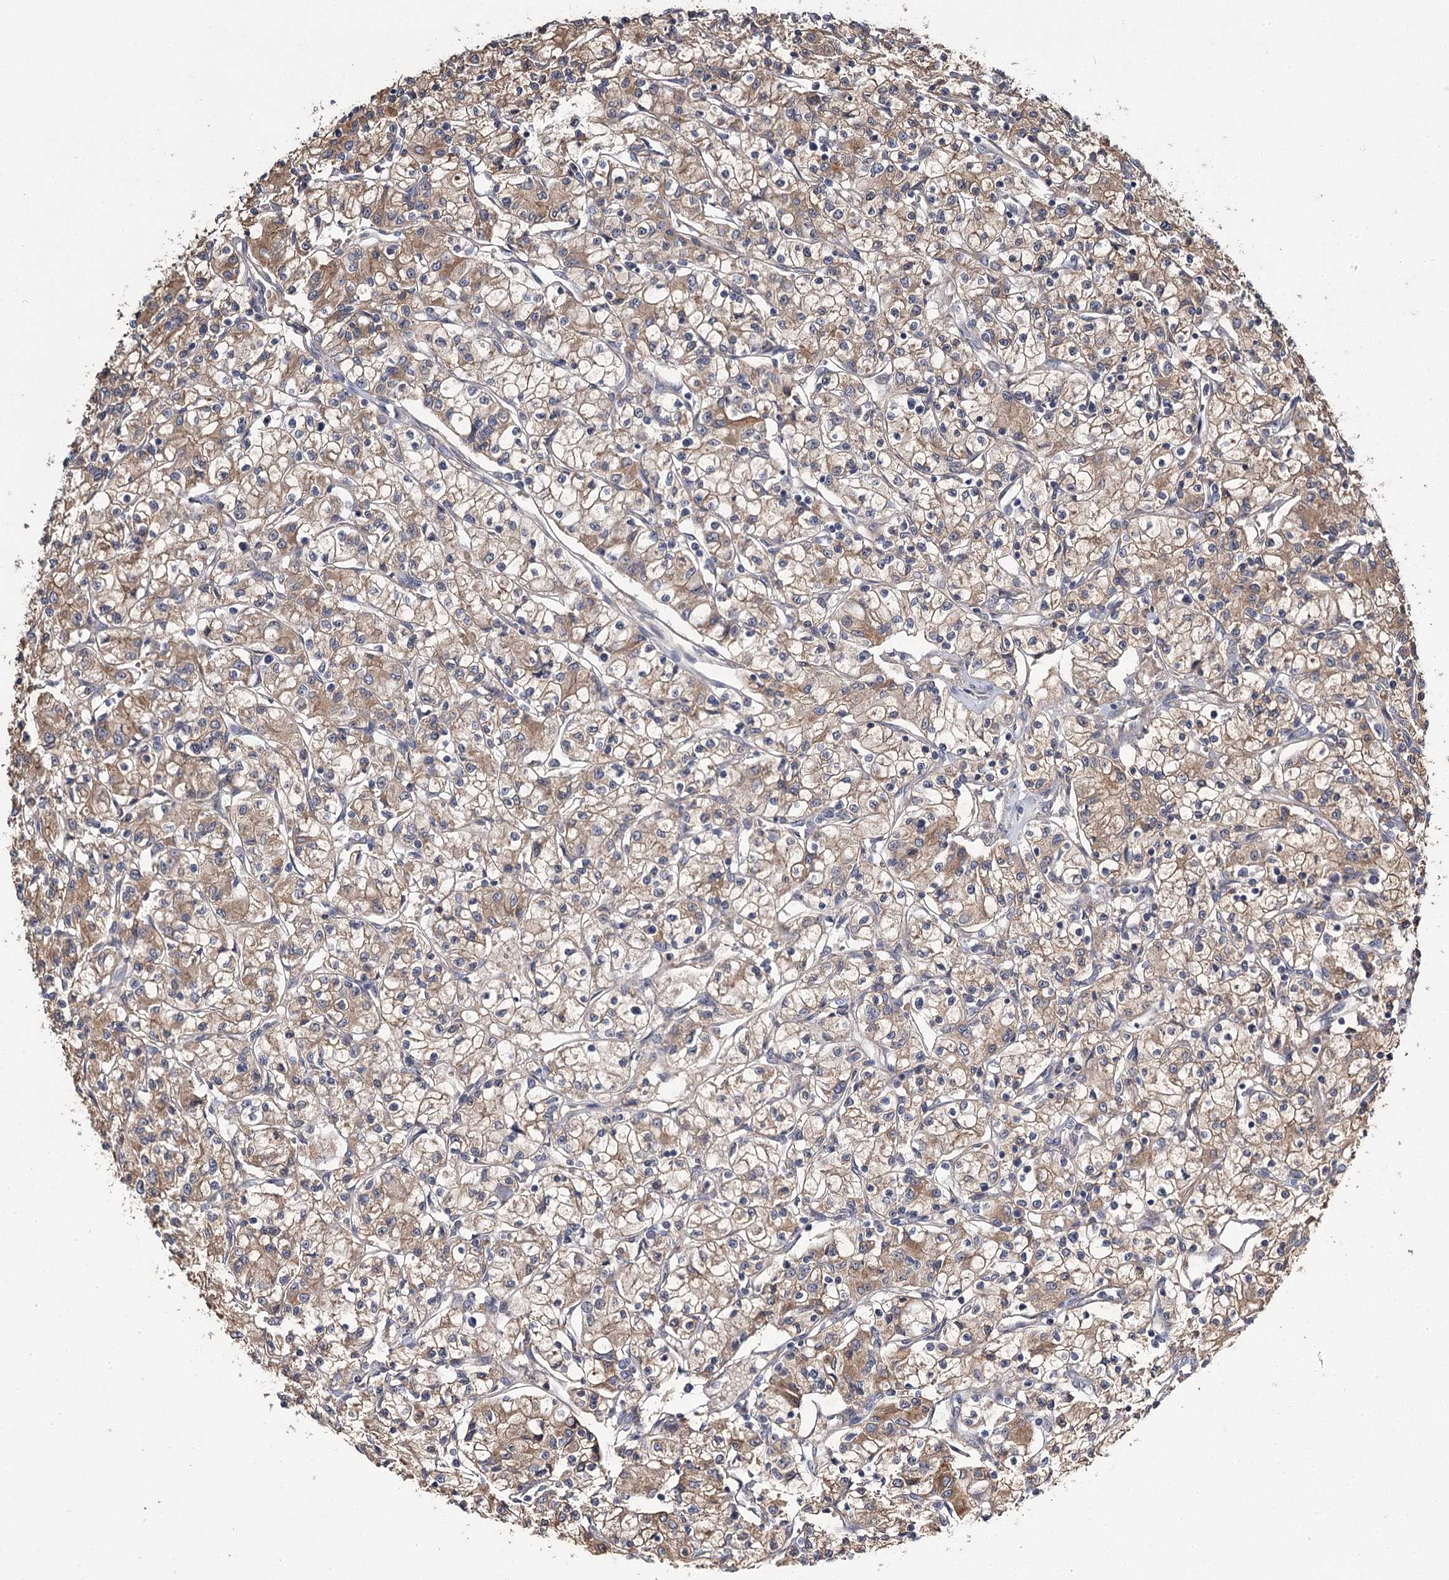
{"staining": {"intensity": "moderate", "quantity": ">75%", "location": "cytoplasmic/membranous"}, "tissue": "renal cancer", "cell_type": "Tumor cells", "image_type": "cancer", "snomed": [{"axis": "morphology", "description": "Adenocarcinoma, NOS"}, {"axis": "topography", "description": "Kidney"}], "caption": "A brown stain shows moderate cytoplasmic/membranous expression of a protein in human adenocarcinoma (renal) tumor cells. (DAB = brown stain, brightfield microscopy at high magnification).", "gene": "MFN1", "patient": {"sex": "female", "age": 59}}